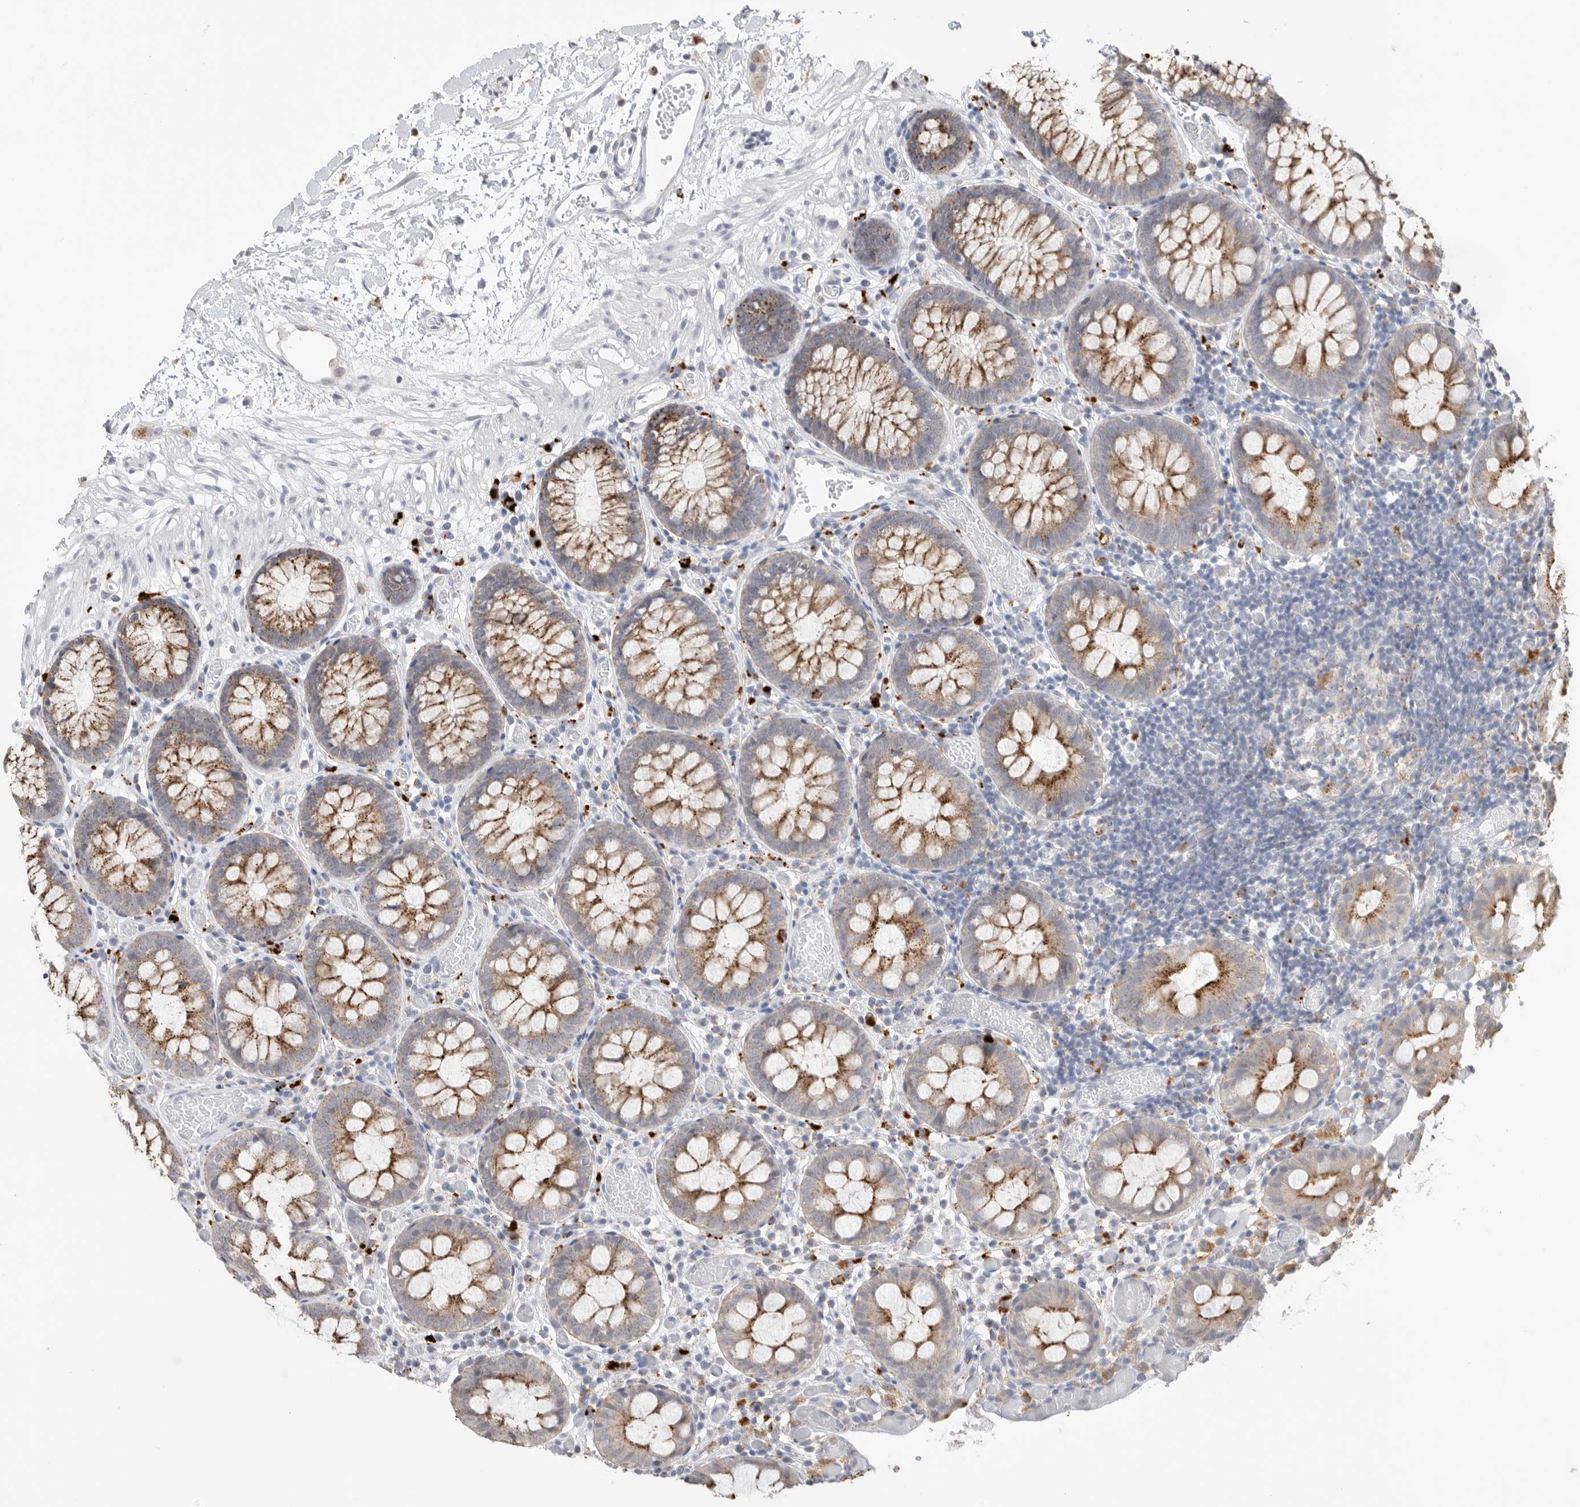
{"staining": {"intensity": "negative", "quantity": "none", "location": "none"}, "tissue": "colon", "cell_type": "Endothelial cells", "image_type": "normal", "snomed": [{"axis": "morphology", "description": "Normal tissue, NOS"}, {"axis": "topography", "description": "Colon"}], "caption": "High magnification brightfield microscopy of unremarkable colon stained with DAB (brown) and counterstained with hematoxylin (blue): endothelial cells show no significant expression.", "gene": "GGH", "patient": {"sex": "male", "age": 14}}